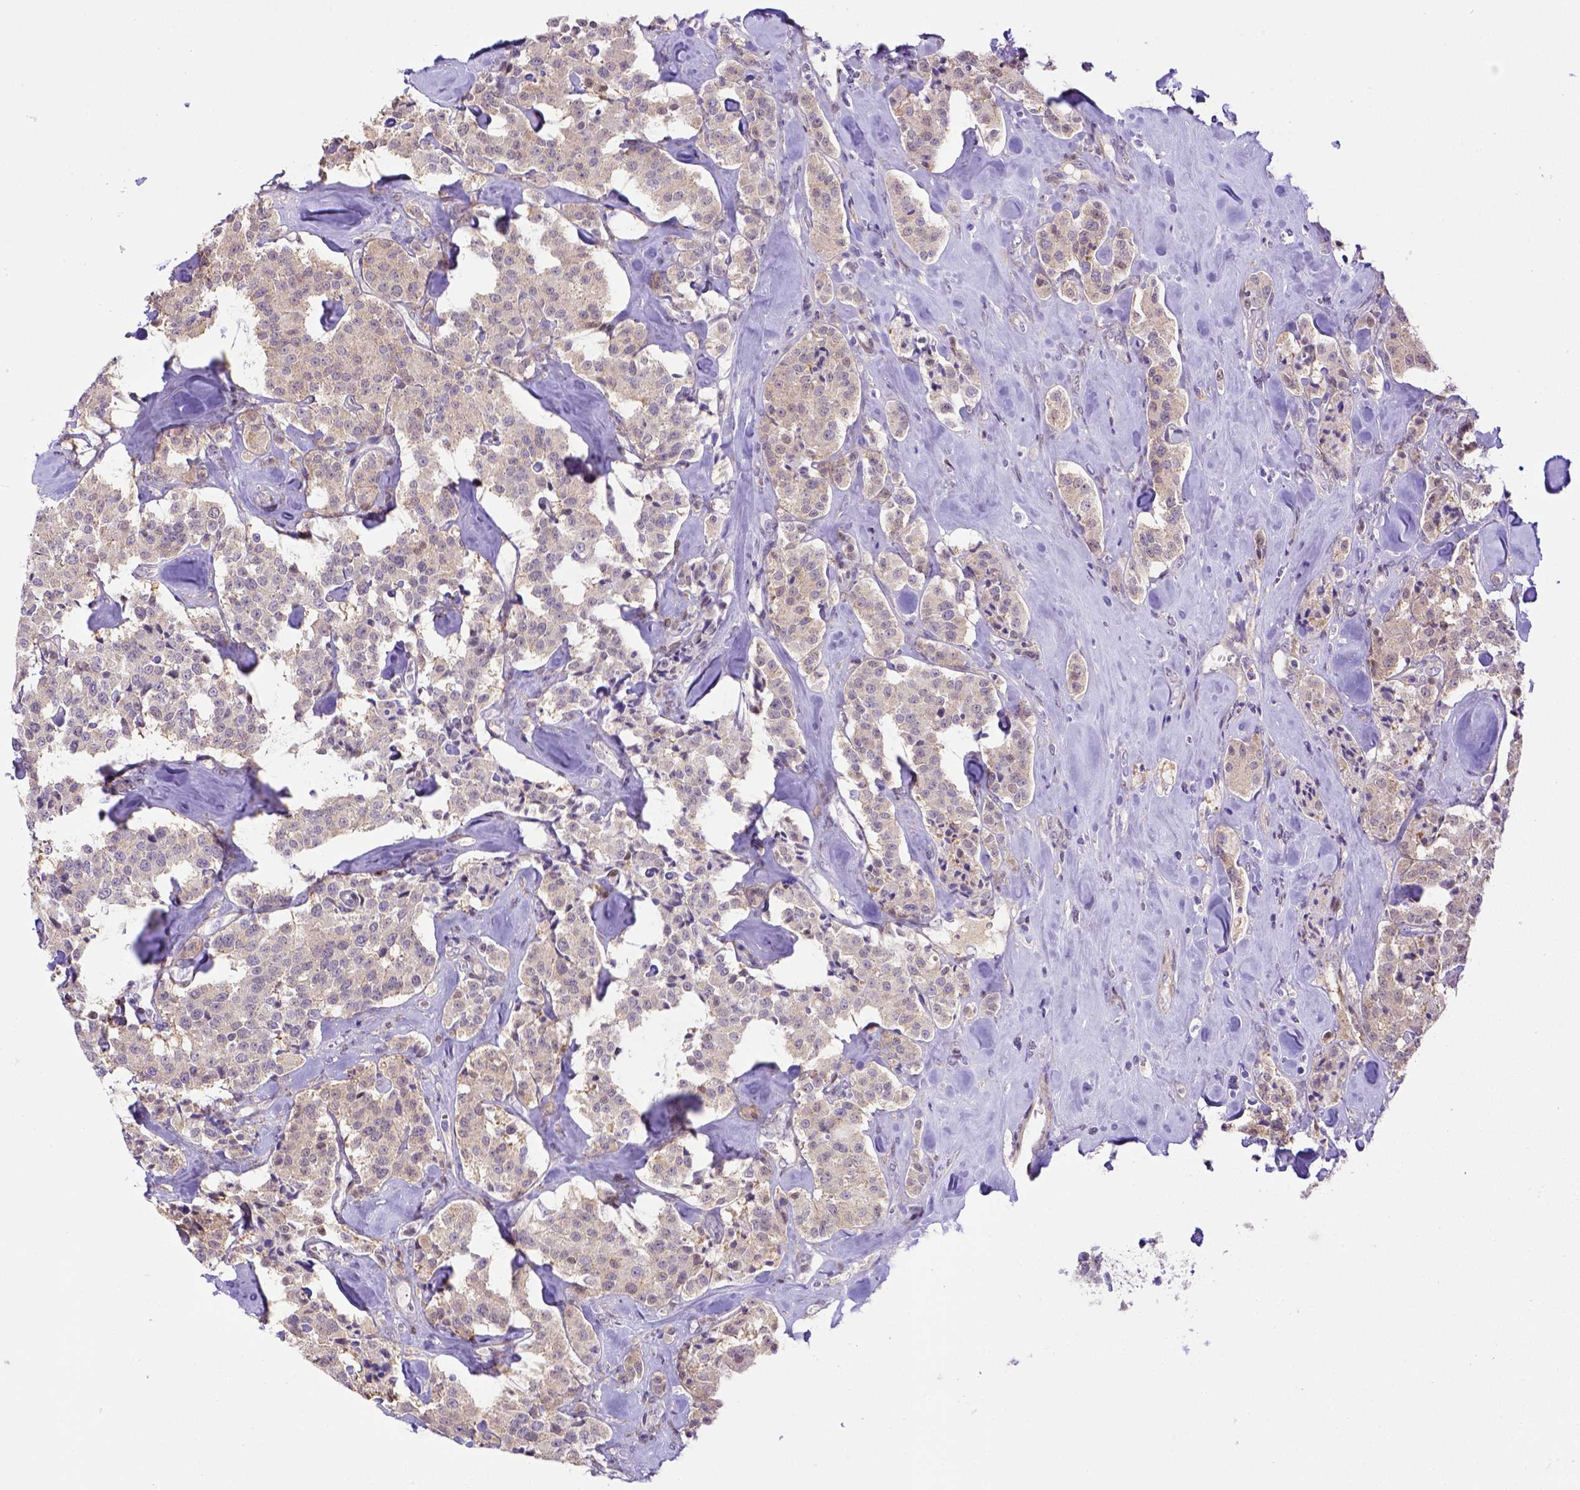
{"staining": {"intensity": "weak", "quantity": ">75%", "location": "cytoplasmic/membranous"}, "tissue": "carcinoid", "cell_type": "Tumor cells", "image_type": "cancer", "snomed": [{"axis": "morphology", "description": "Carcinoid, malignant, NOS"}, {"axis": "topography", "description": "Pancreas"}], "caption": "IHC staining of malignant carcinoid, which demonstrates low levels of weak cytoplasmic/membranous expression in about >75% of tumor cells indicating weak cytoplasmic/membranous protein expression. The staining was performed using DAB (brown) for protein detection and nuclei were counterstained in hematoxylin (blue).", "gene": "BTN1A1", "patient": {"sex": "male", "age": 41}}